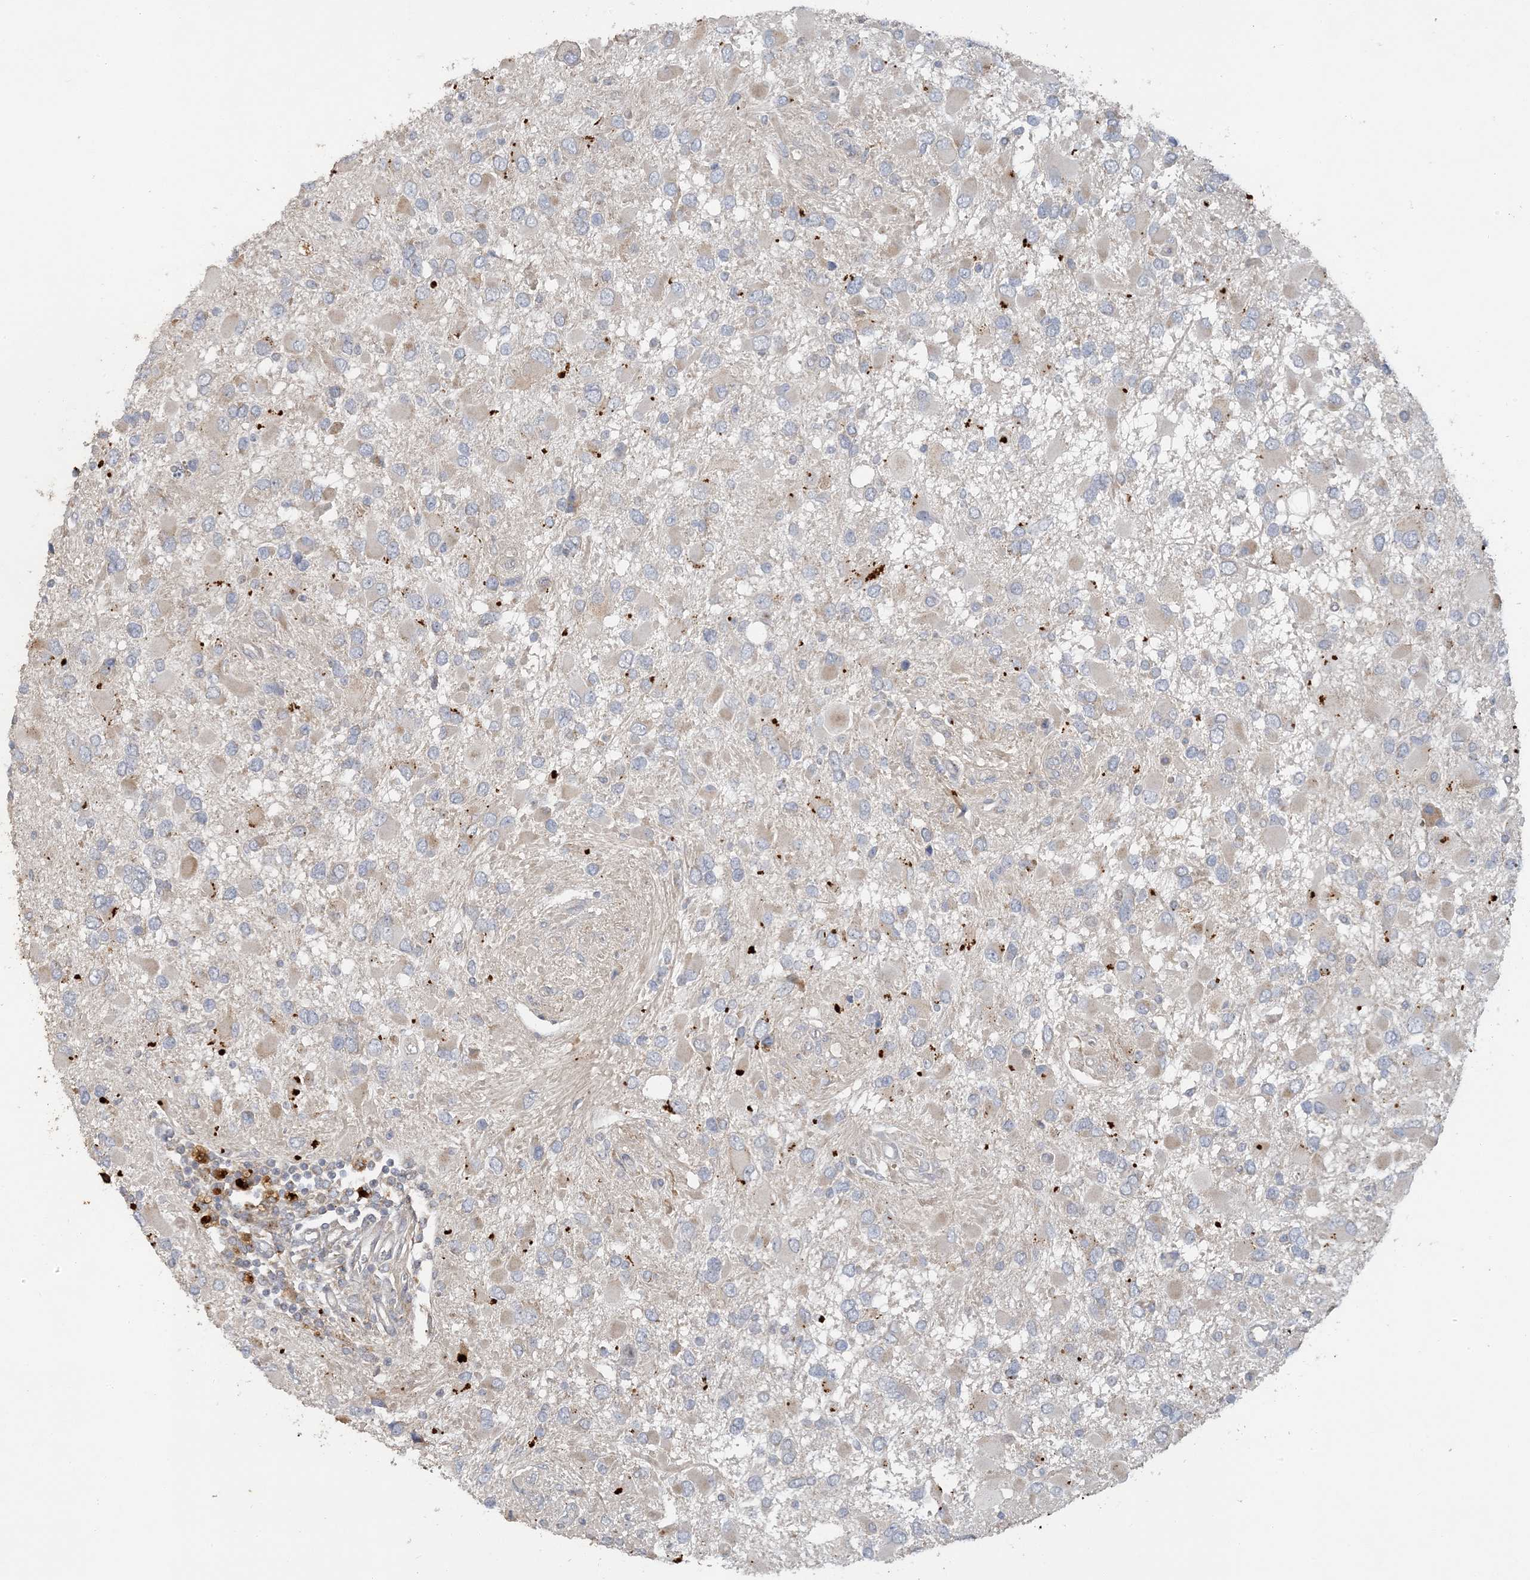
{"staining": {"intensity": "weak", "quantity": "<25%", "location": "cytoplasmic/membranous"}, "tissue": "glioma", "cell_type": "Tumor cells", "image_type": "cancer", "snomed": [{"axis": "morphology", "description": "Glioma, malignant, High grade"}, {"axis": "topography", "description": "Brain"}], "caption": "A micrograph of glioma stained for a protein shows no brown staining in tumor cells.", "gene": "LTN1", "patient": {"sex": "male", "age": 53}}